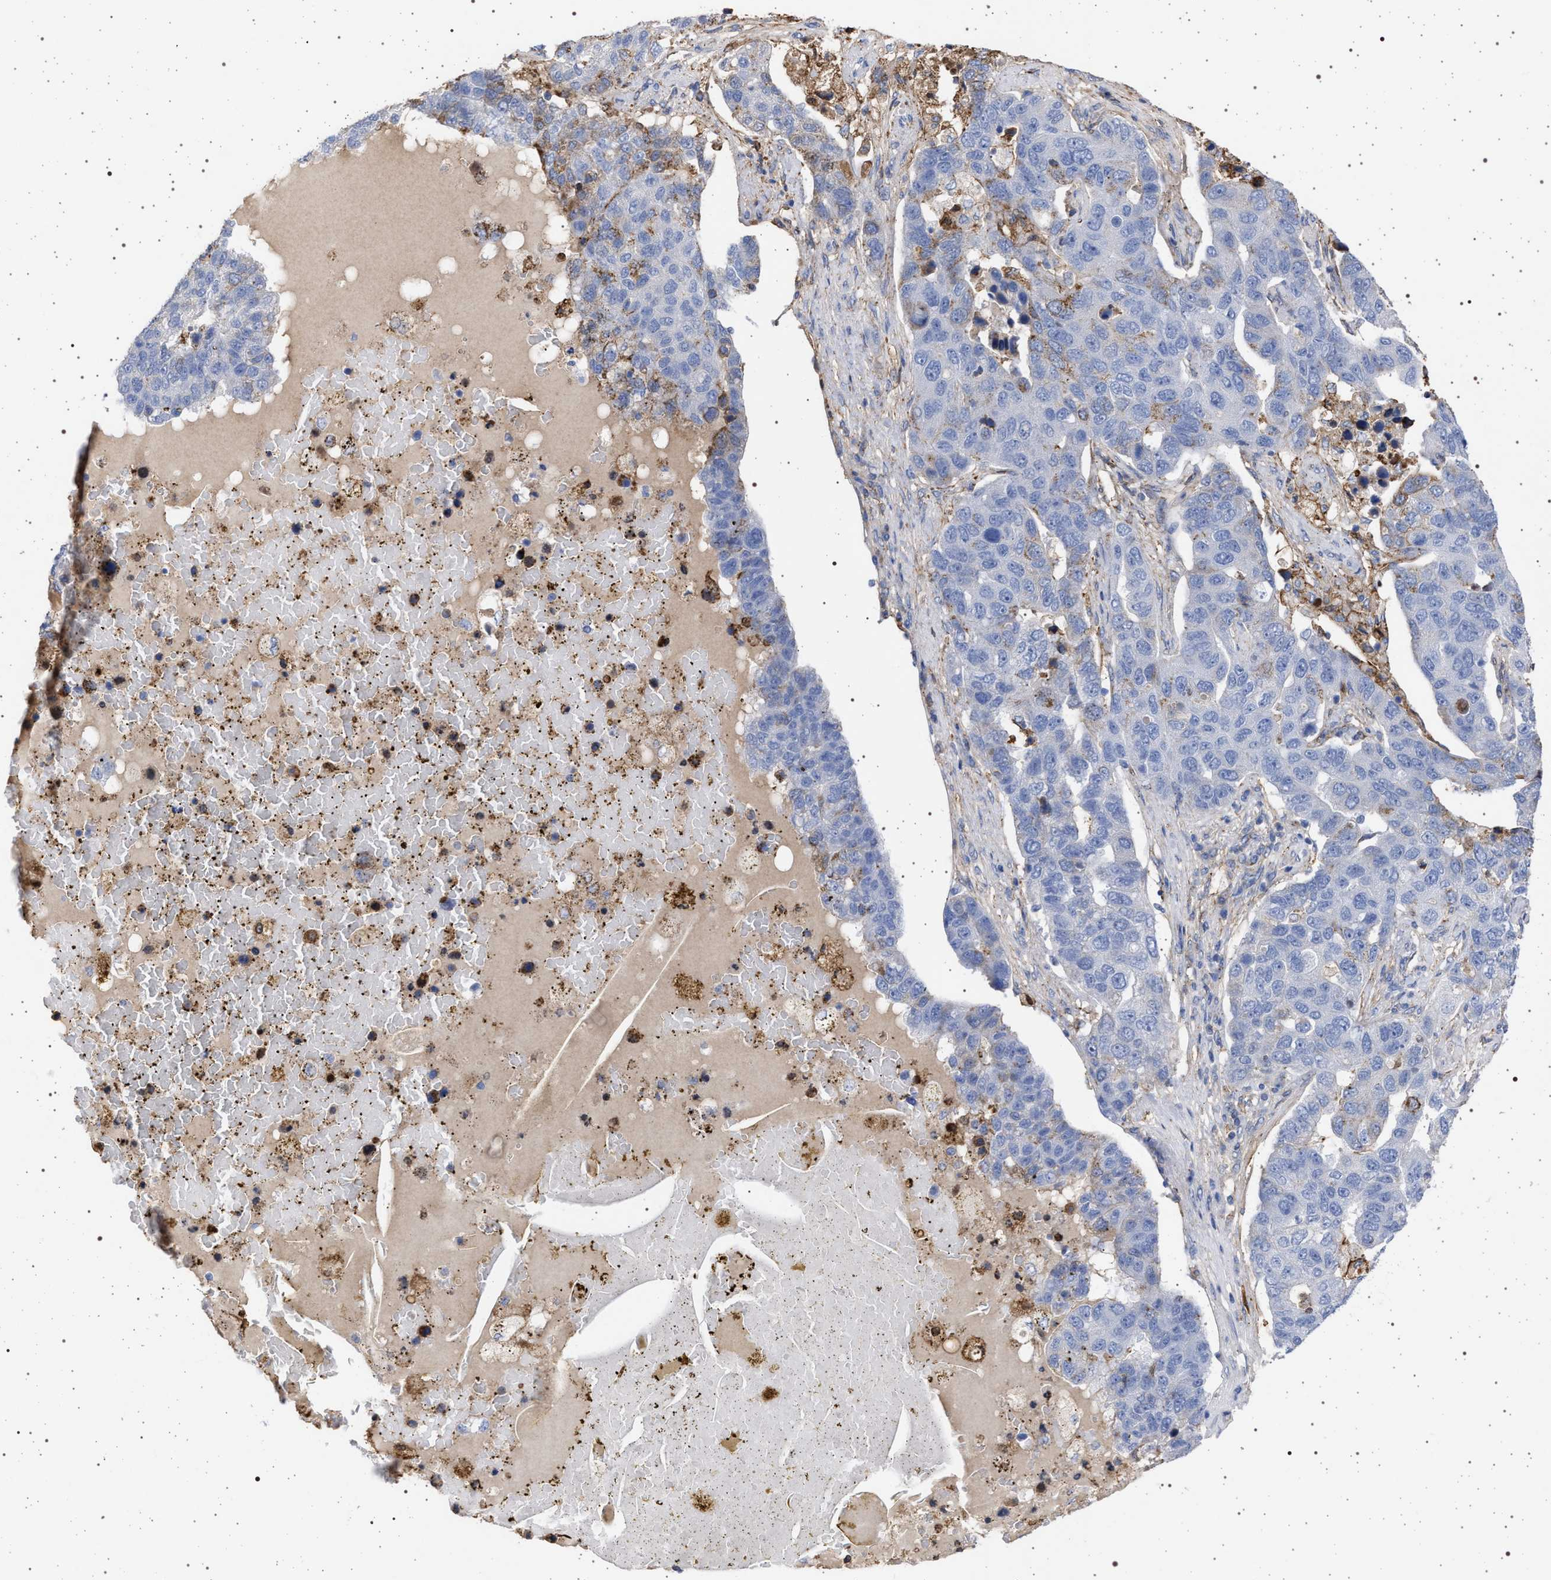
{"staining": {"intensity": "negative", "quantity": "none", "location": "none"}, "tissue": "pancreatic cancer", "cell_type": "Tumor cells", "image_type": "cancer", "snomed": [{"axis": "morphology", "description": "Adenocarcinoma, NOS"}, {"axis": "topography", "description": "Pancreas"}], "caption": "Protein analysis of pancreatic cancer (adenocarcinoma) displays no significant staining in tumor cells. (DAB (3,3'-diaminobenzidine) immunohistochemistry (IHC) visualized using brightfield microscopy, high magnification).", "gene": "PLG", "patient": {"sex": "female", "age": 61}}